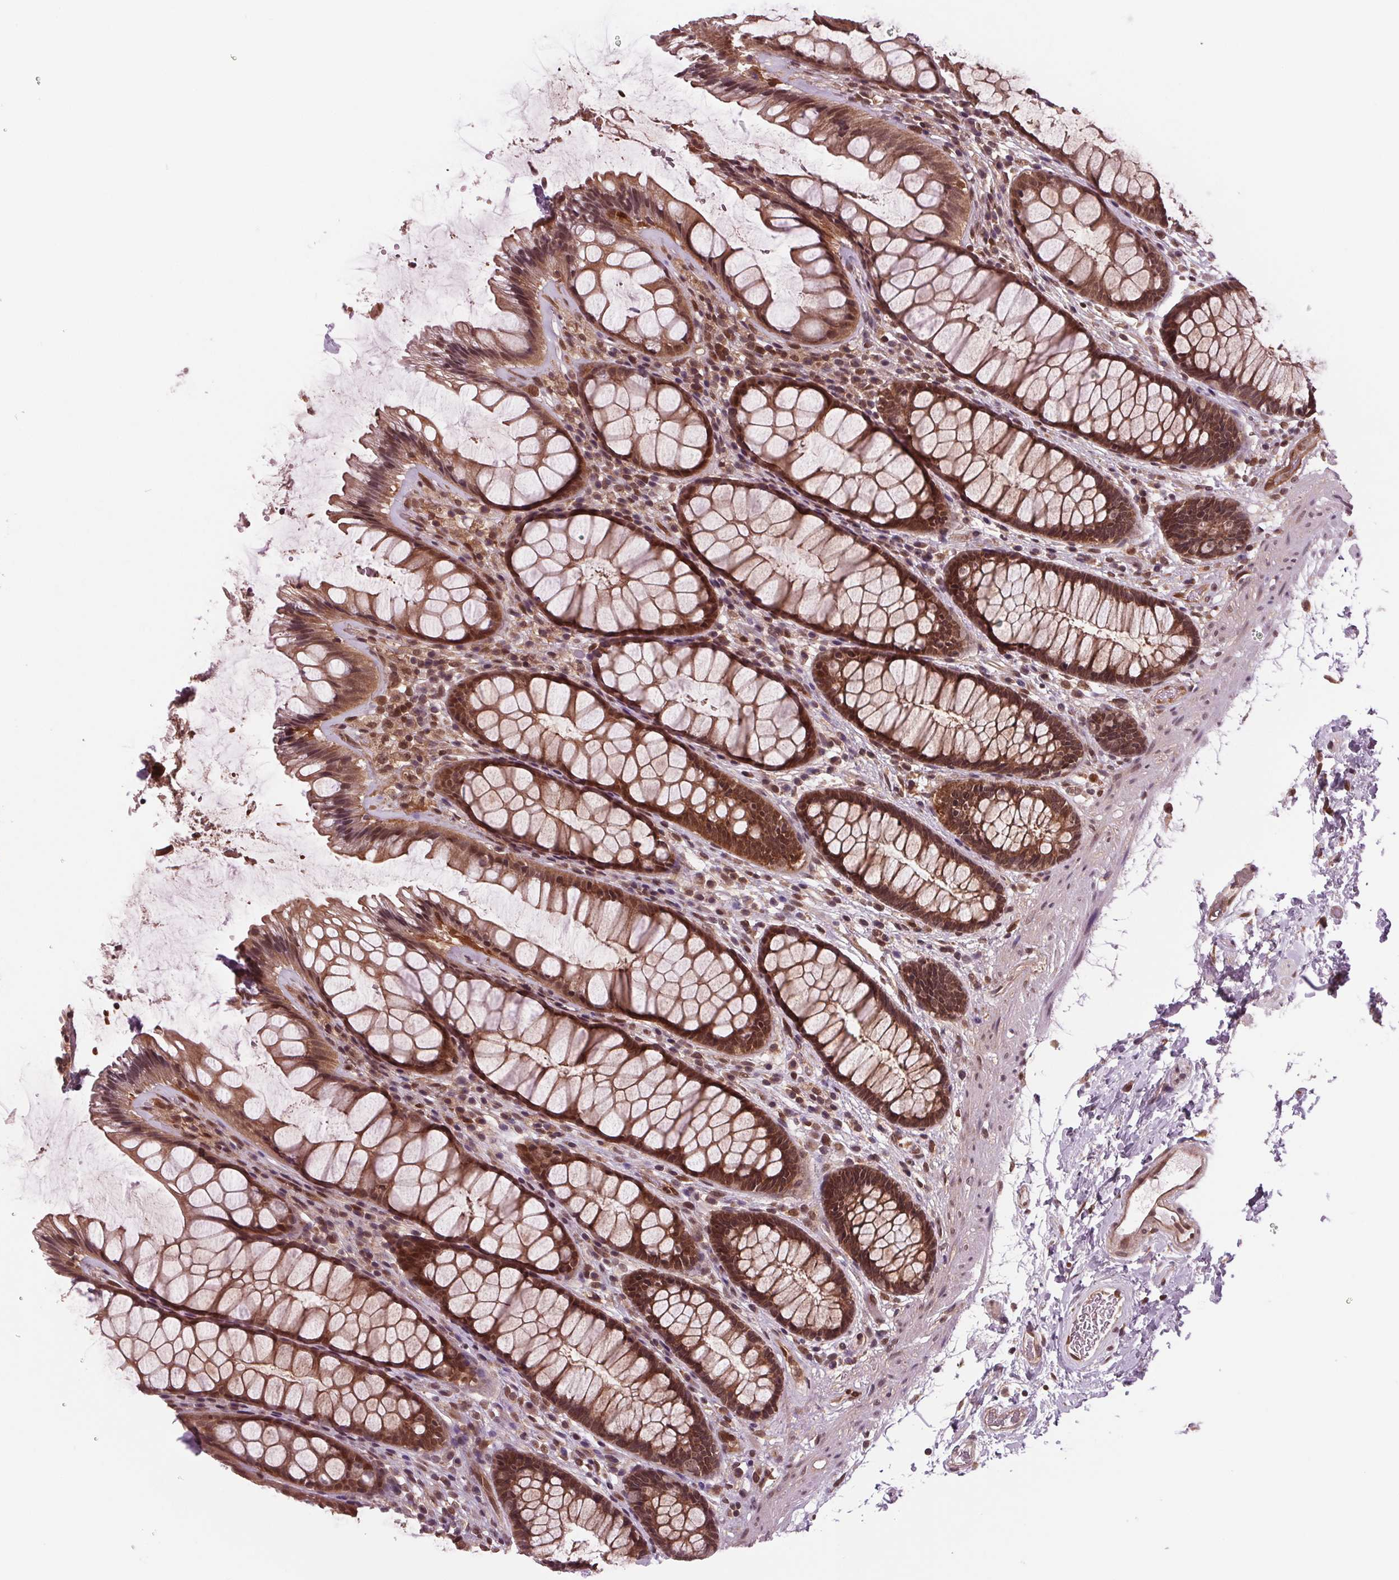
{"staining": {"intensity": "strong", "quantity": ">75%", "location": "cytoplasmic/membranous,nuclear"}, "tissue": "rectum", "cell_type": "Glandular cells", "image_type": "normal", "snomed": [{"axis": "morphology", "description": "Normal tissue, NOS"}, {"axis": "topography", "description": "Rectum"}], "caption": "This micrograph demonstrates immunohistochemistry (IHC) staining of normal rectum, with high strong cytoplasmic/membranous,nuclear expression in about >75% of glandular cells.", "gene": "STAT3", "patient": {"sex": "male", "age": 72}}